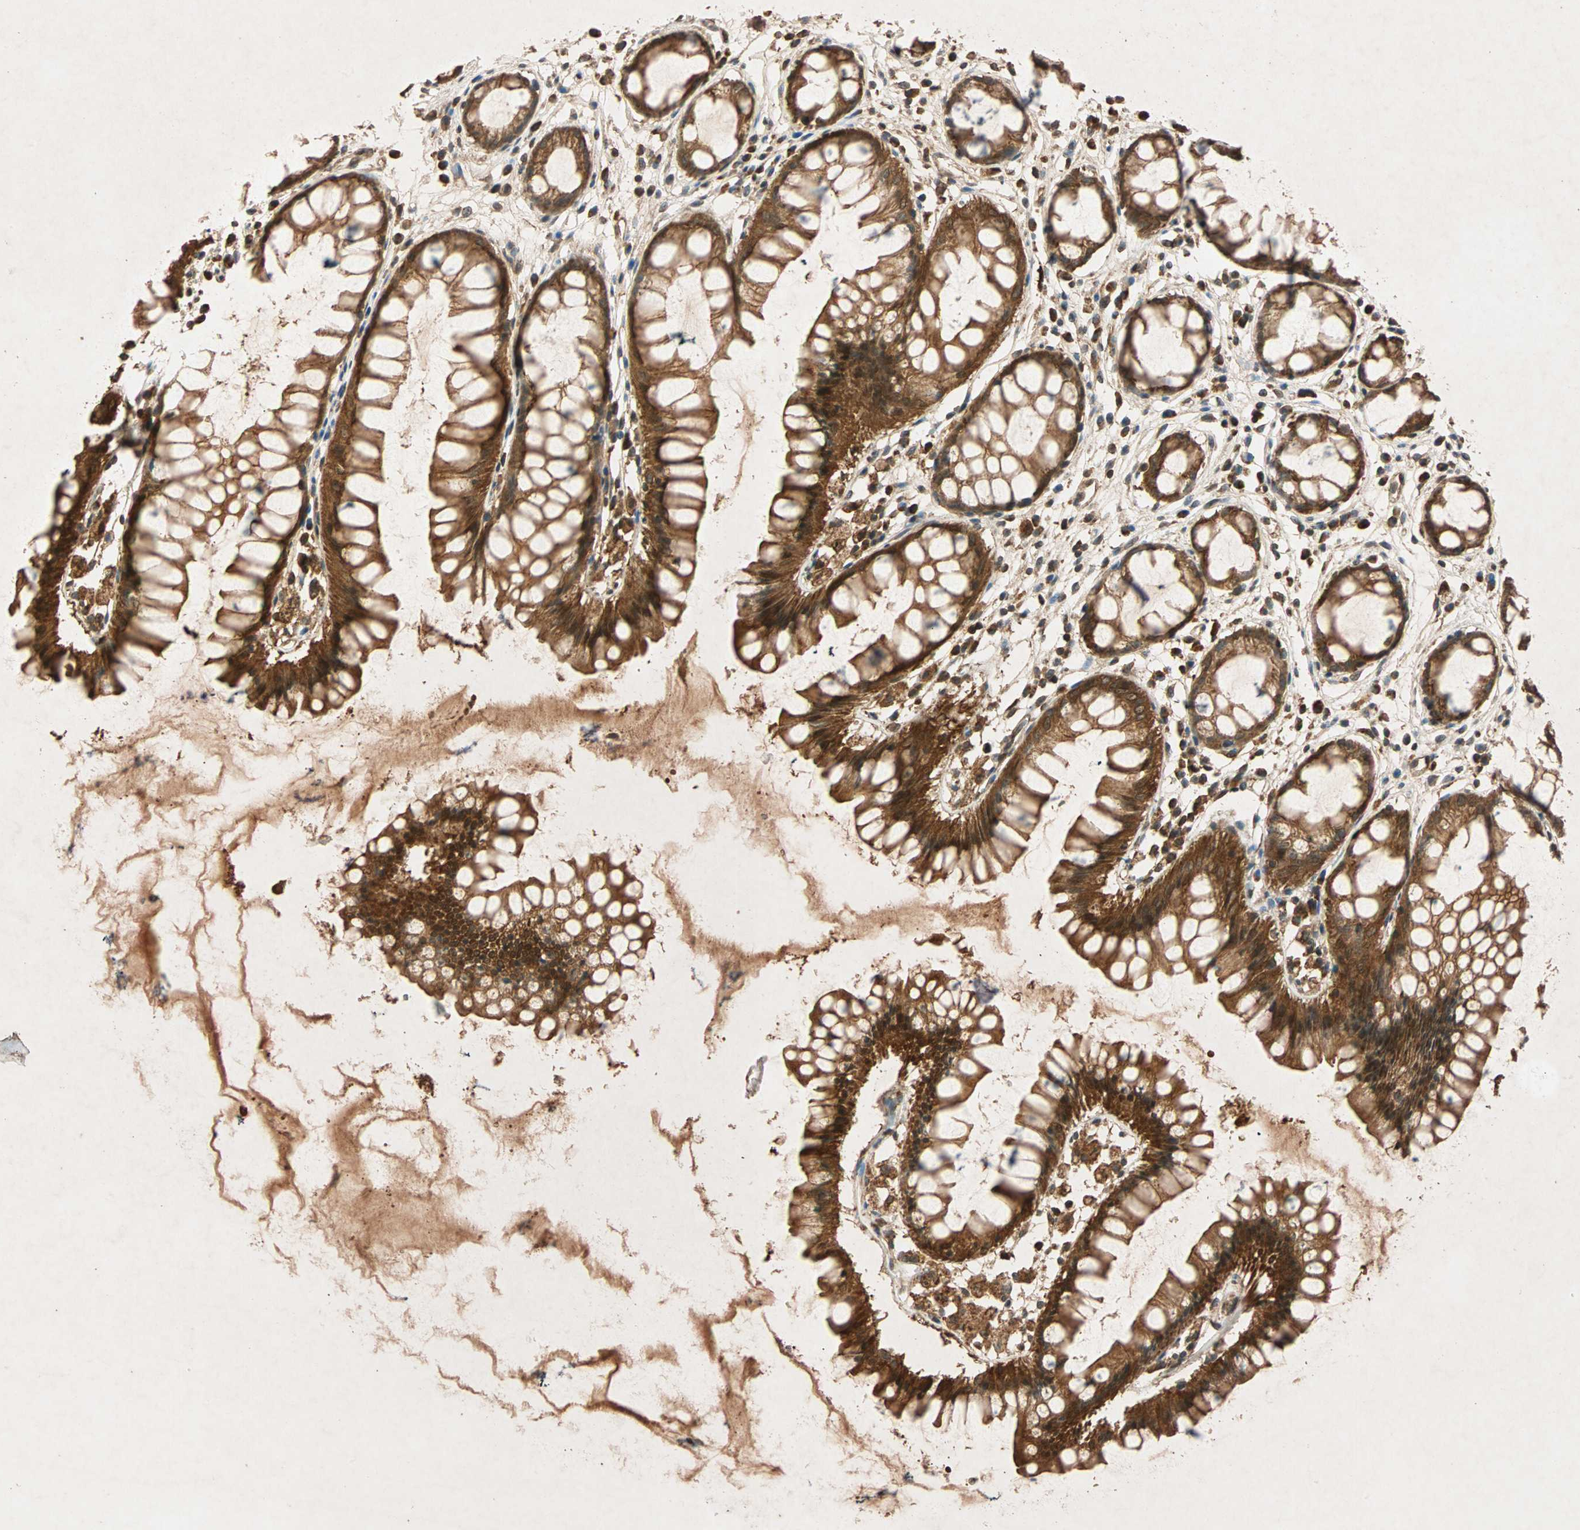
{"staining": {"intensity": "strong", "quantity": ">75%", "location": "cytoplasmic/membranous"}, "tissue": "rectum", "cell_type": "Glandular cells", "image_type": "normal", "snomed": [{"axis": "morphology", "description": "Normal tissue, NOS"}, {"axis": "morphology", "description": "Adenocarcinoma, NOS"}, {"axis": "topography", "description": "Rectum"}], "caption": "Protein staining shows strong cytoplasmic/membranous staining in approximately >75% of glandular cells in normal rectum. (Stains: DAB in brown, nuclei in blue, Microscopy: brightfield microscopy at high magnification).", "gene": "MAPK1", "patient": {"sex": "female", "age": 65}}